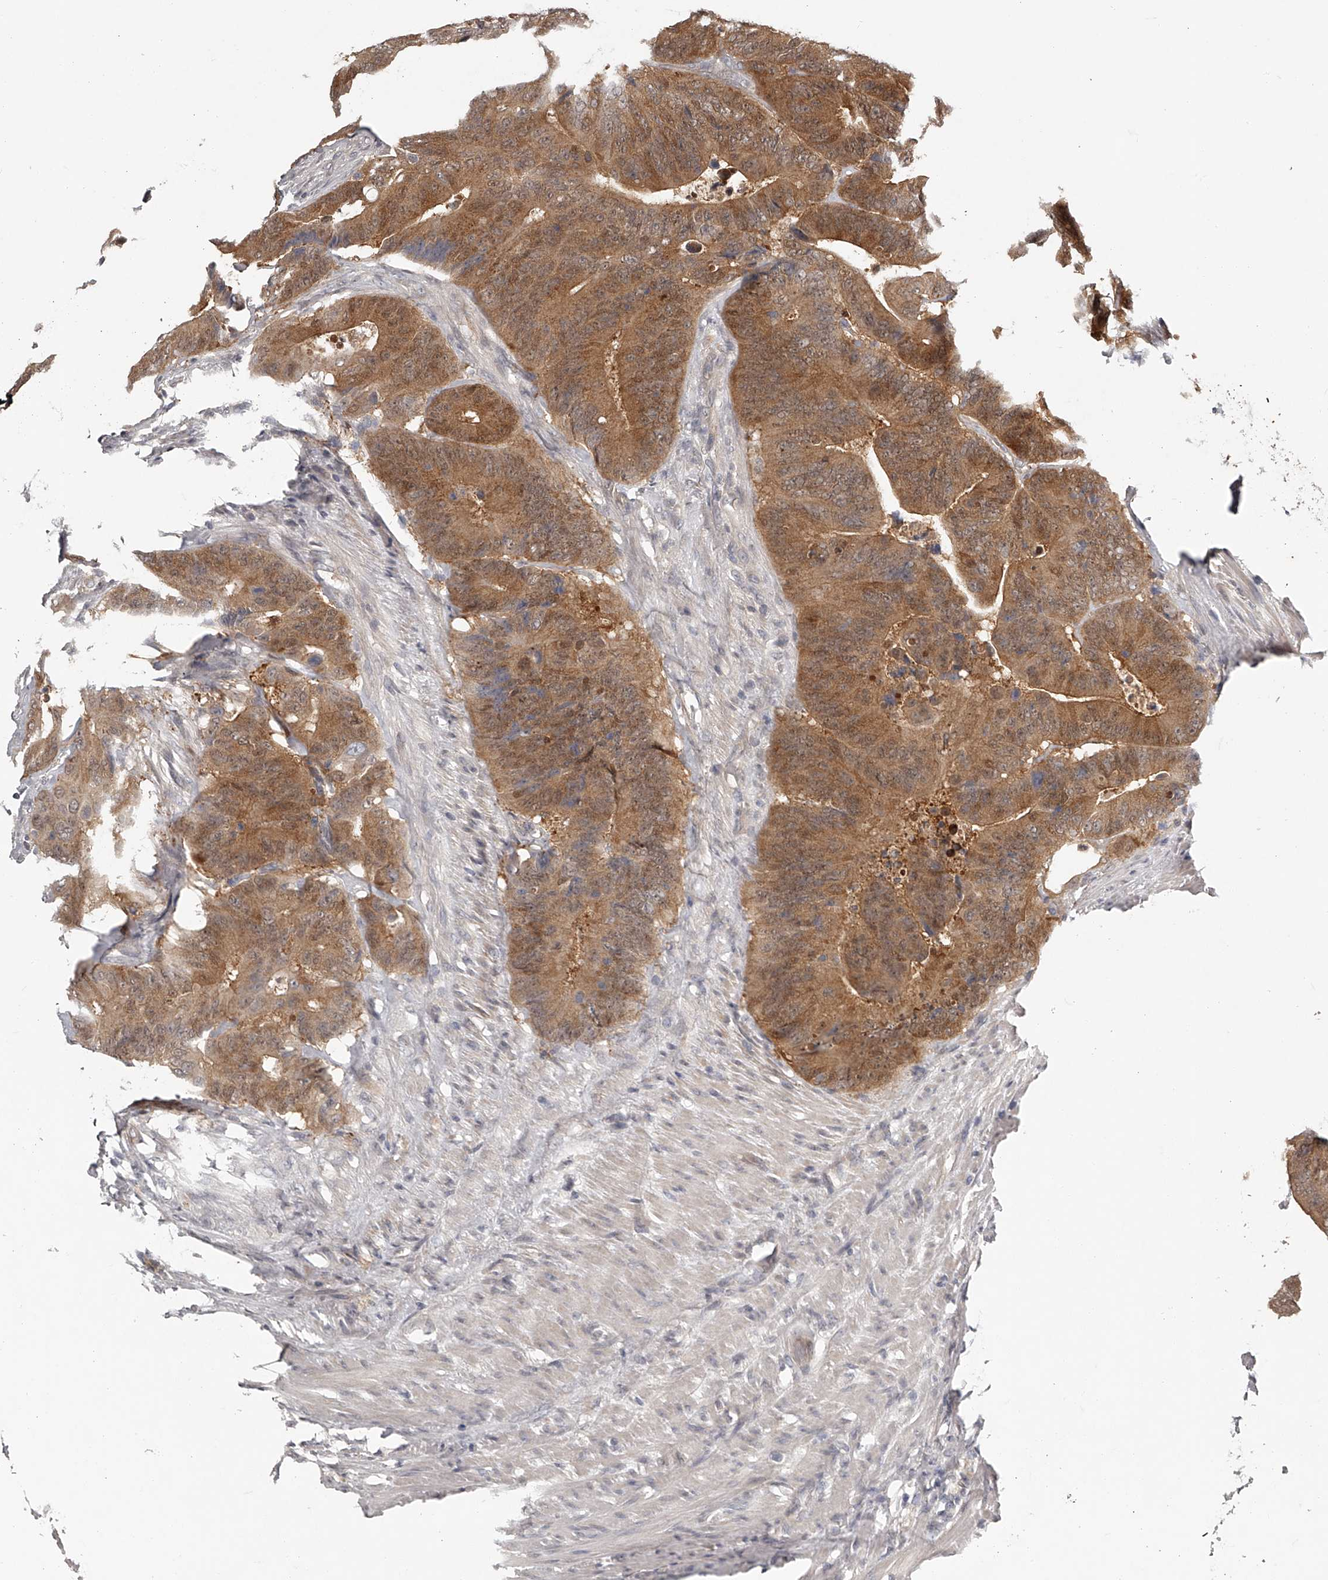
{"staining": {"intensity": "moderate", "quantity": ">75%", "location": "cytoplasmic/membranous"}, "tissue": "colorectal cancer", "cell_type": "Tumor cells", "image_type": "cancer", "snomed": [{"axis": "morphology", "description": "Adenocarcinoma, NOS"}, {"axis": "topography", "description": "Colon"}], "caption": "Adenocarcinoma (colorectal) tissue exhibits moderate cytoplasmic/membranous expression in approximately >75% of tumor cells, visualized by immunohistochemistry. Nuclei are stained in blue.", "gene": "GGCT", "patient": {"sex": "male", "age": 83}}